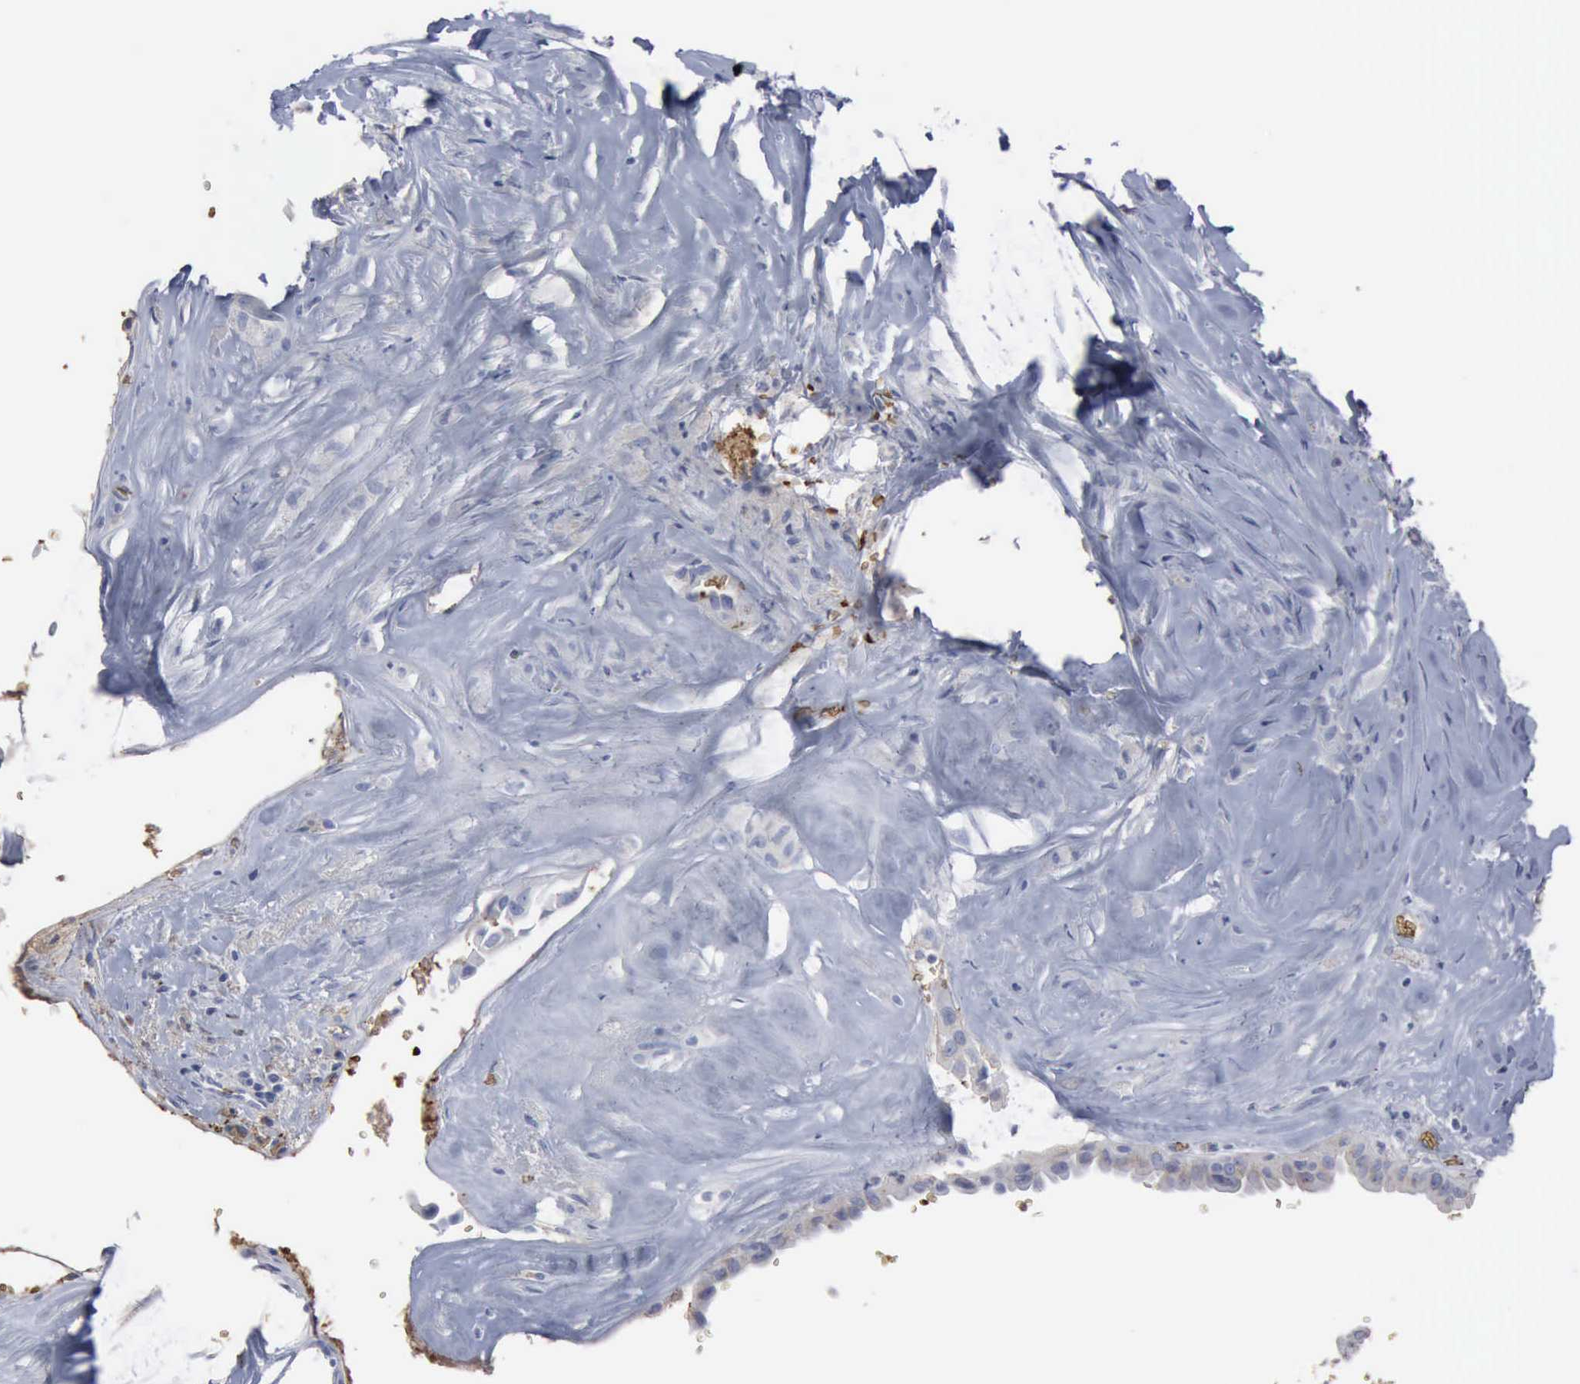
{"staining": {"intensity": "negative", "quantity": "none", "location": "none"}, "tissue": "thyroid cancer", "cell_type": "Tumor cells", "image_type": "cancer", "snomed": [{"axis": "morphology", "description": "Papillary adenocarcinoma, NOS"}, {"axis": "topography", "description": "Thyroid gland"}], "caption": "This is a micrograph of immunohistochemistry staining of thyroid cancer (papillary adenocarcinoma), which shows no staining in tumor cells.", "gene": "TGFB1", "patient": {"sex": "male", "age": 87}}